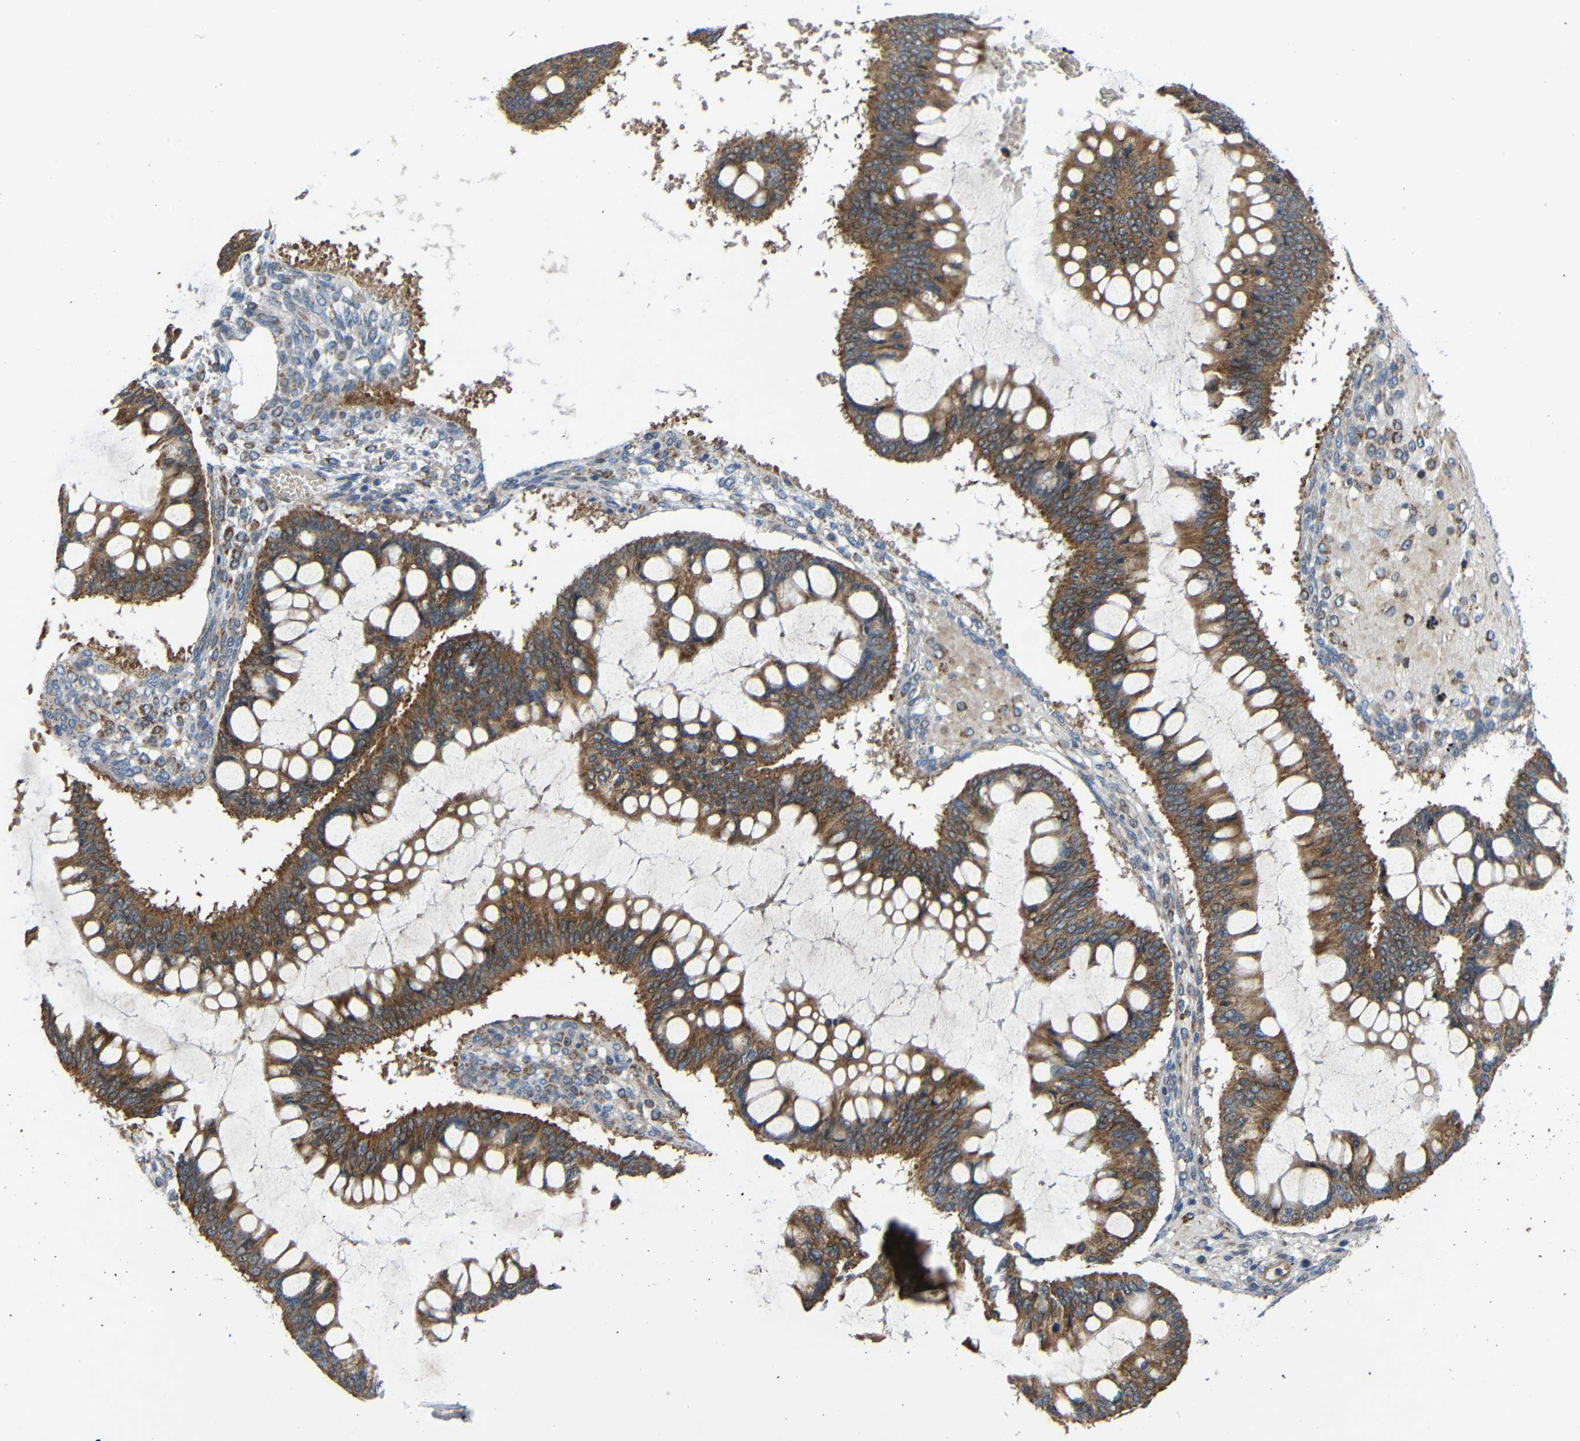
{"staining": {"intensity": "moderate", "quantity": ">75%", "location": "cytoplasmic/membranous"}, "tissue": "ovarian cancer", "cell_type": "Tumor cells", "image_type": "cancer", "snomed": [{"axis": "morphology", "description": "Cystadenocarcinoma, mucinous, NOS"}, {"axis": "topography", "description": "Ovary"}], "caption": "Ovarian cancer stained for a protein (brown) reveals moderate cytoplasmic/membranous positive staining in approximately >75% of tumor cells.", "gene": "TMEM25", "patient": {"sex": "female", "age": 73}}